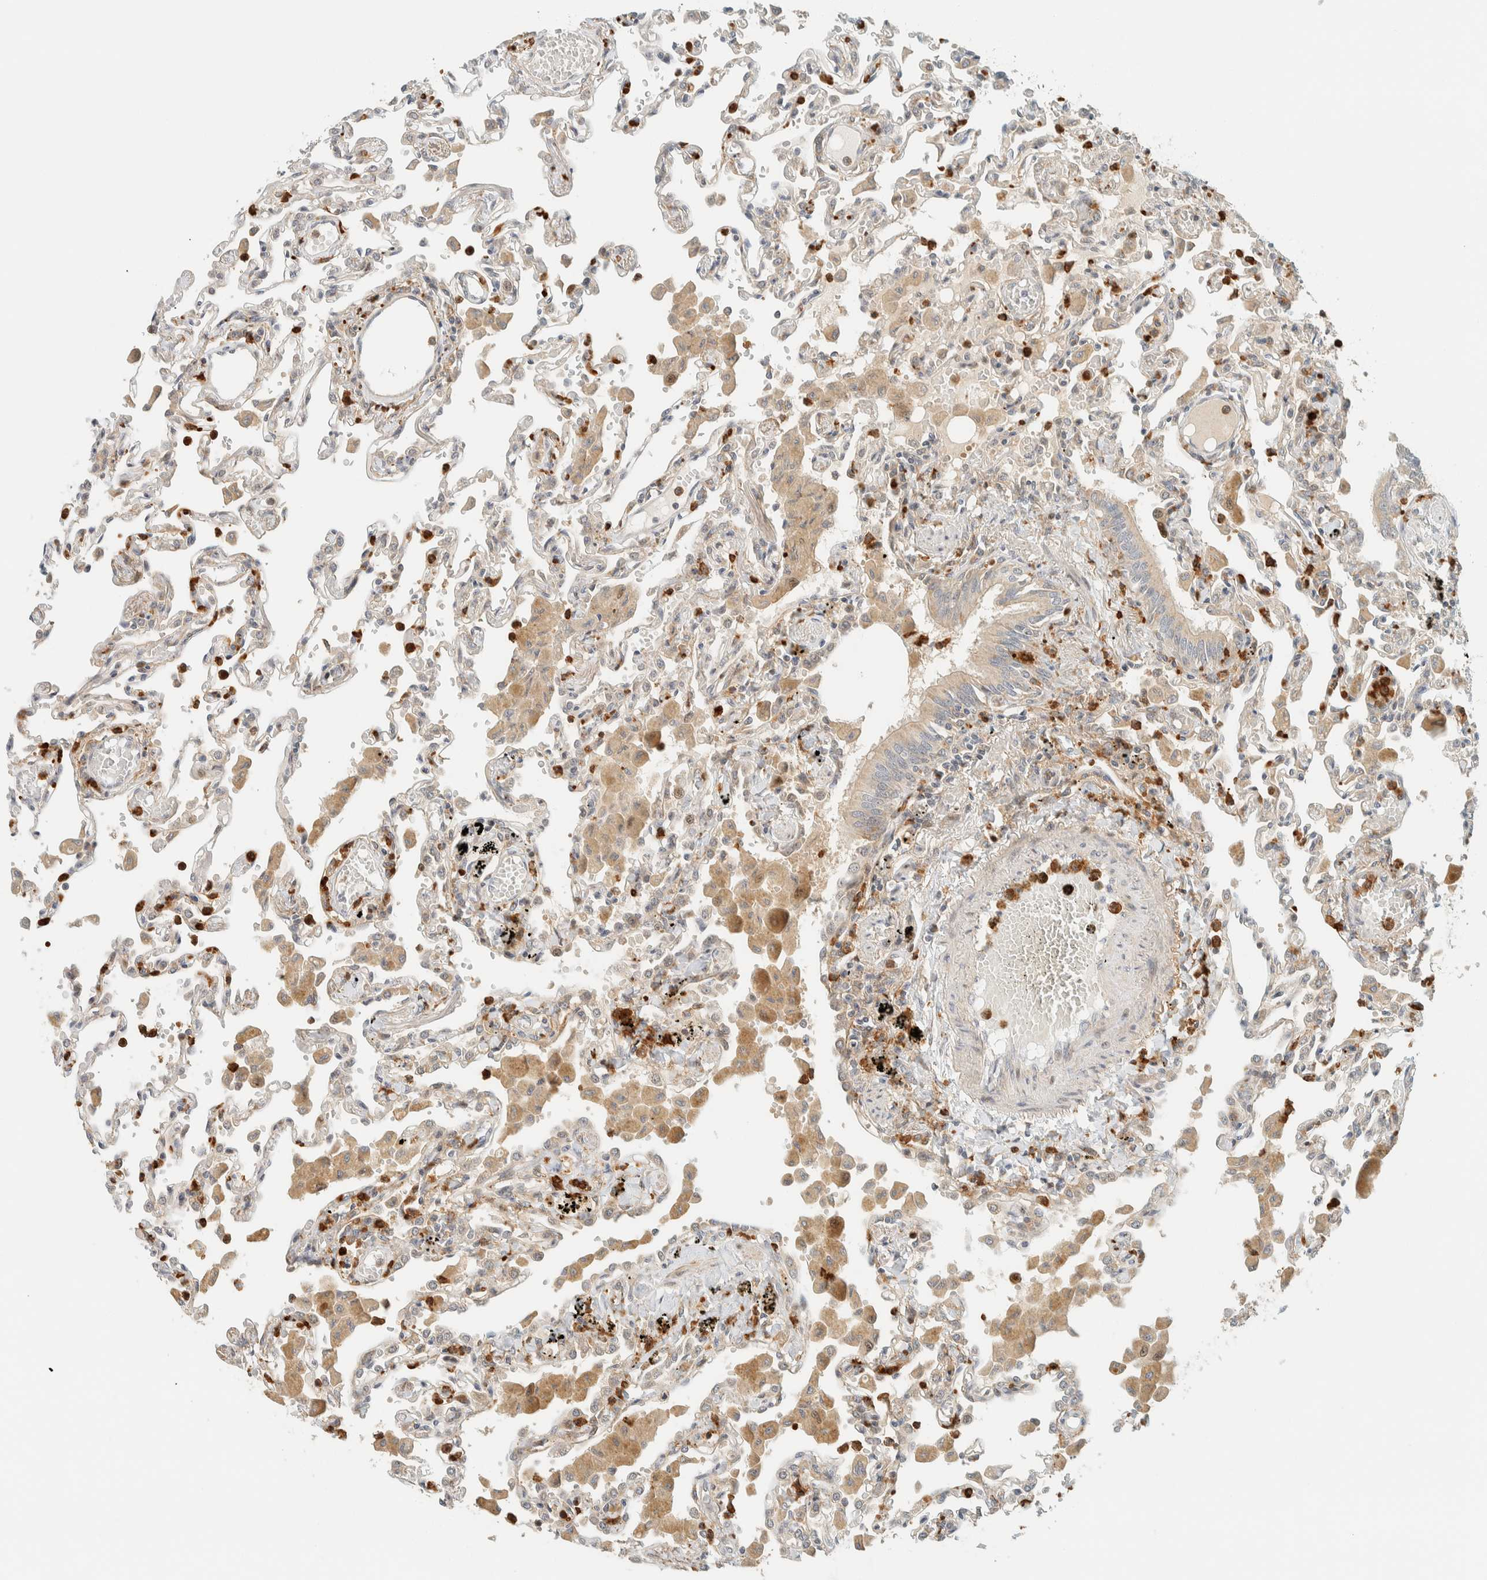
{"staining": {"intensity": "strong", "quantity": "<25%", "location": "cytoplasmic/membranous"}, "tissue": "lung", "cell_type": "Alveolar cells", "image_type": "normal", "snomed": [{"axis": "morphology", "description": "Normal tissue, NOS"}, {"axis": "topography", "description": "Bronchus"}, {"axis": "topography", "description": "Lung"}], "caption": "Approximately <25% of alveolar cells in unremarkable human lung exhibit strong cytoplasmic/membranous protein staining as visualized by brown immunohistochemical staining.", "gene": "CCDC171", "patient": {"sex": "female", "age": 49}}